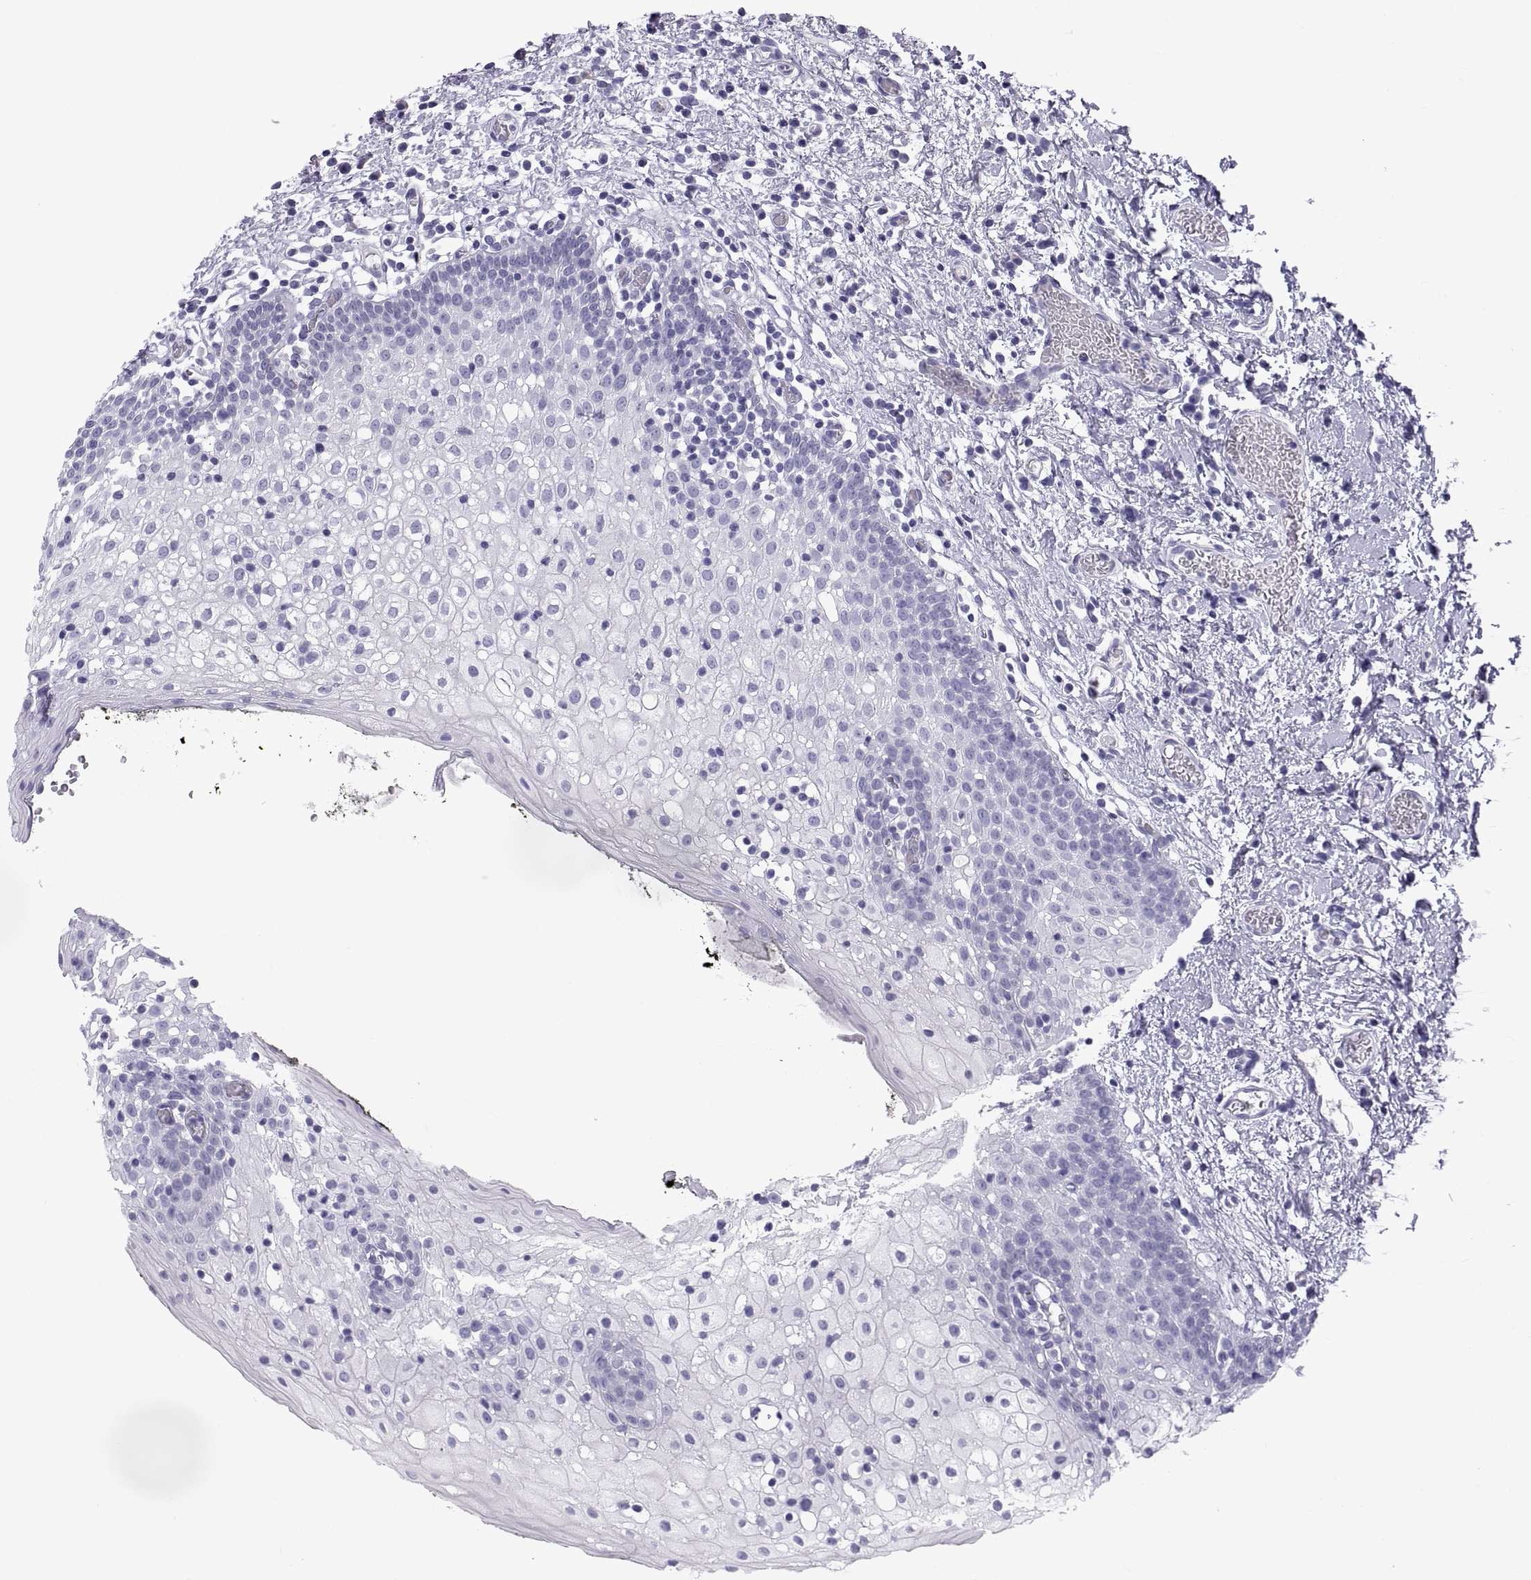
{"staining": {"intensity": "negative", "quantity": "none", "location": "none"}, "tissue": "oral mucosa", "cell_type": "Squamous epithelial cells", "image_type": "normal", "snomed": [{"axis": "morphology", "description": "Normal tissue, NOS"}, {"axis": "morphology", "description": "Squamous cell carcinoma, NOS"}, {"axis": "topography", "description": "Oral tissue"}, {"axis": "topography", "description": "Head-Neck"}], "caption": "Squamous epithelial cells show no significant protein staining in unremarkable oral mucosa. (DAB IHC visualized using brightfield microscopy, high magnification).", "gene": "RNASE12", "patient": {"sex": "male", "age": 69}}